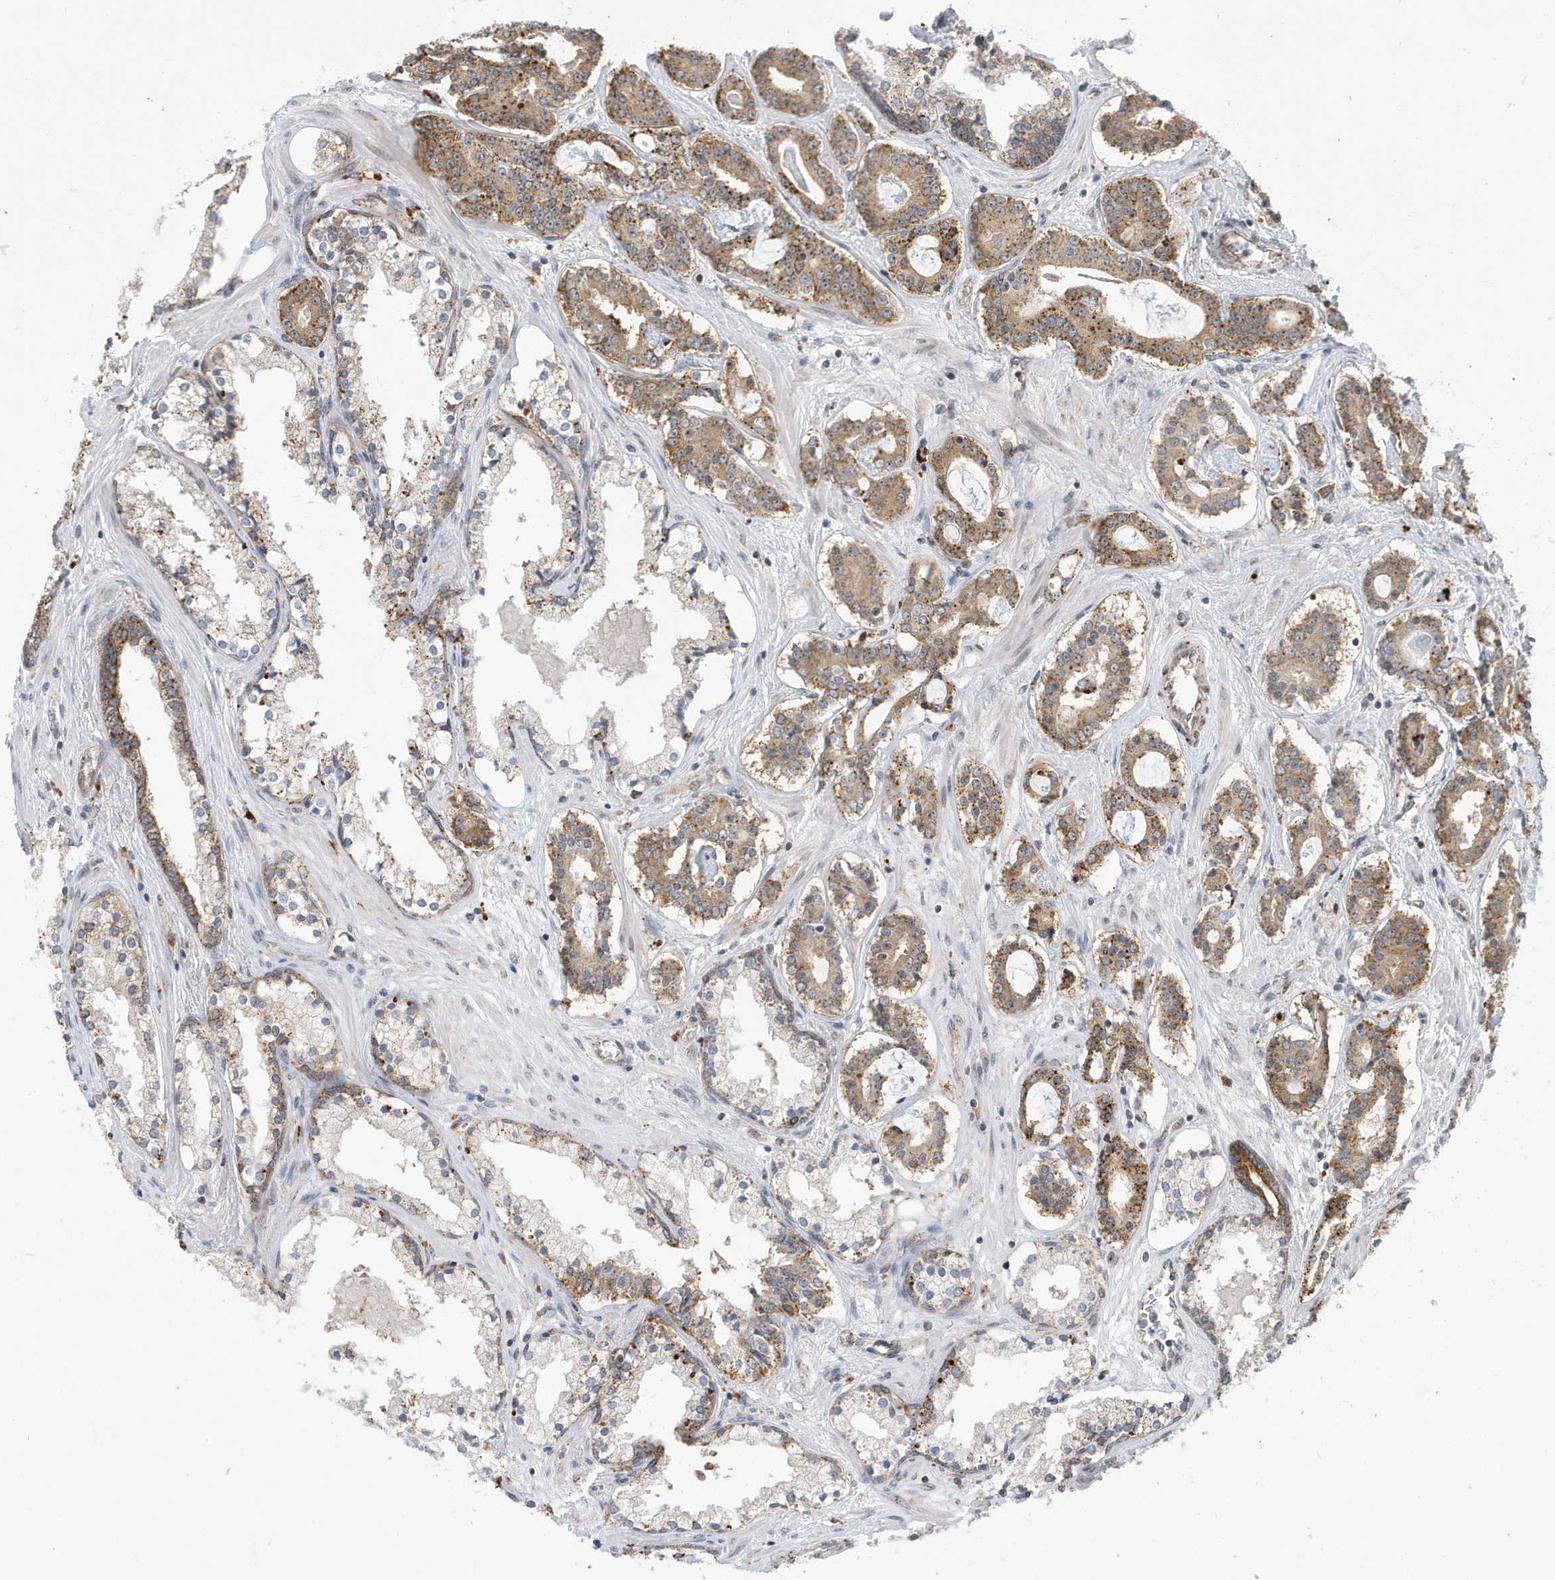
{"staining": {"intensity": "moderate", "quantity": ">75%", "location": "cytoplasmic/membranous"}, "tissue": "prostate cancer", "cell_type": "Tumor cells", "image_type": "cancer", "snomed": [{"axis": "morphology", "description": "Adenocarcinoma, High grade"}, {"axis": "topography", "description": "Prostate"}], "caption": "Moderate cytoplasmic/membranous protein positivity is seen in approximately >75% of tumor cells in prostate cancer.", "gene": "ZNF507", "patient": {"sex": "male", "age": 58}}